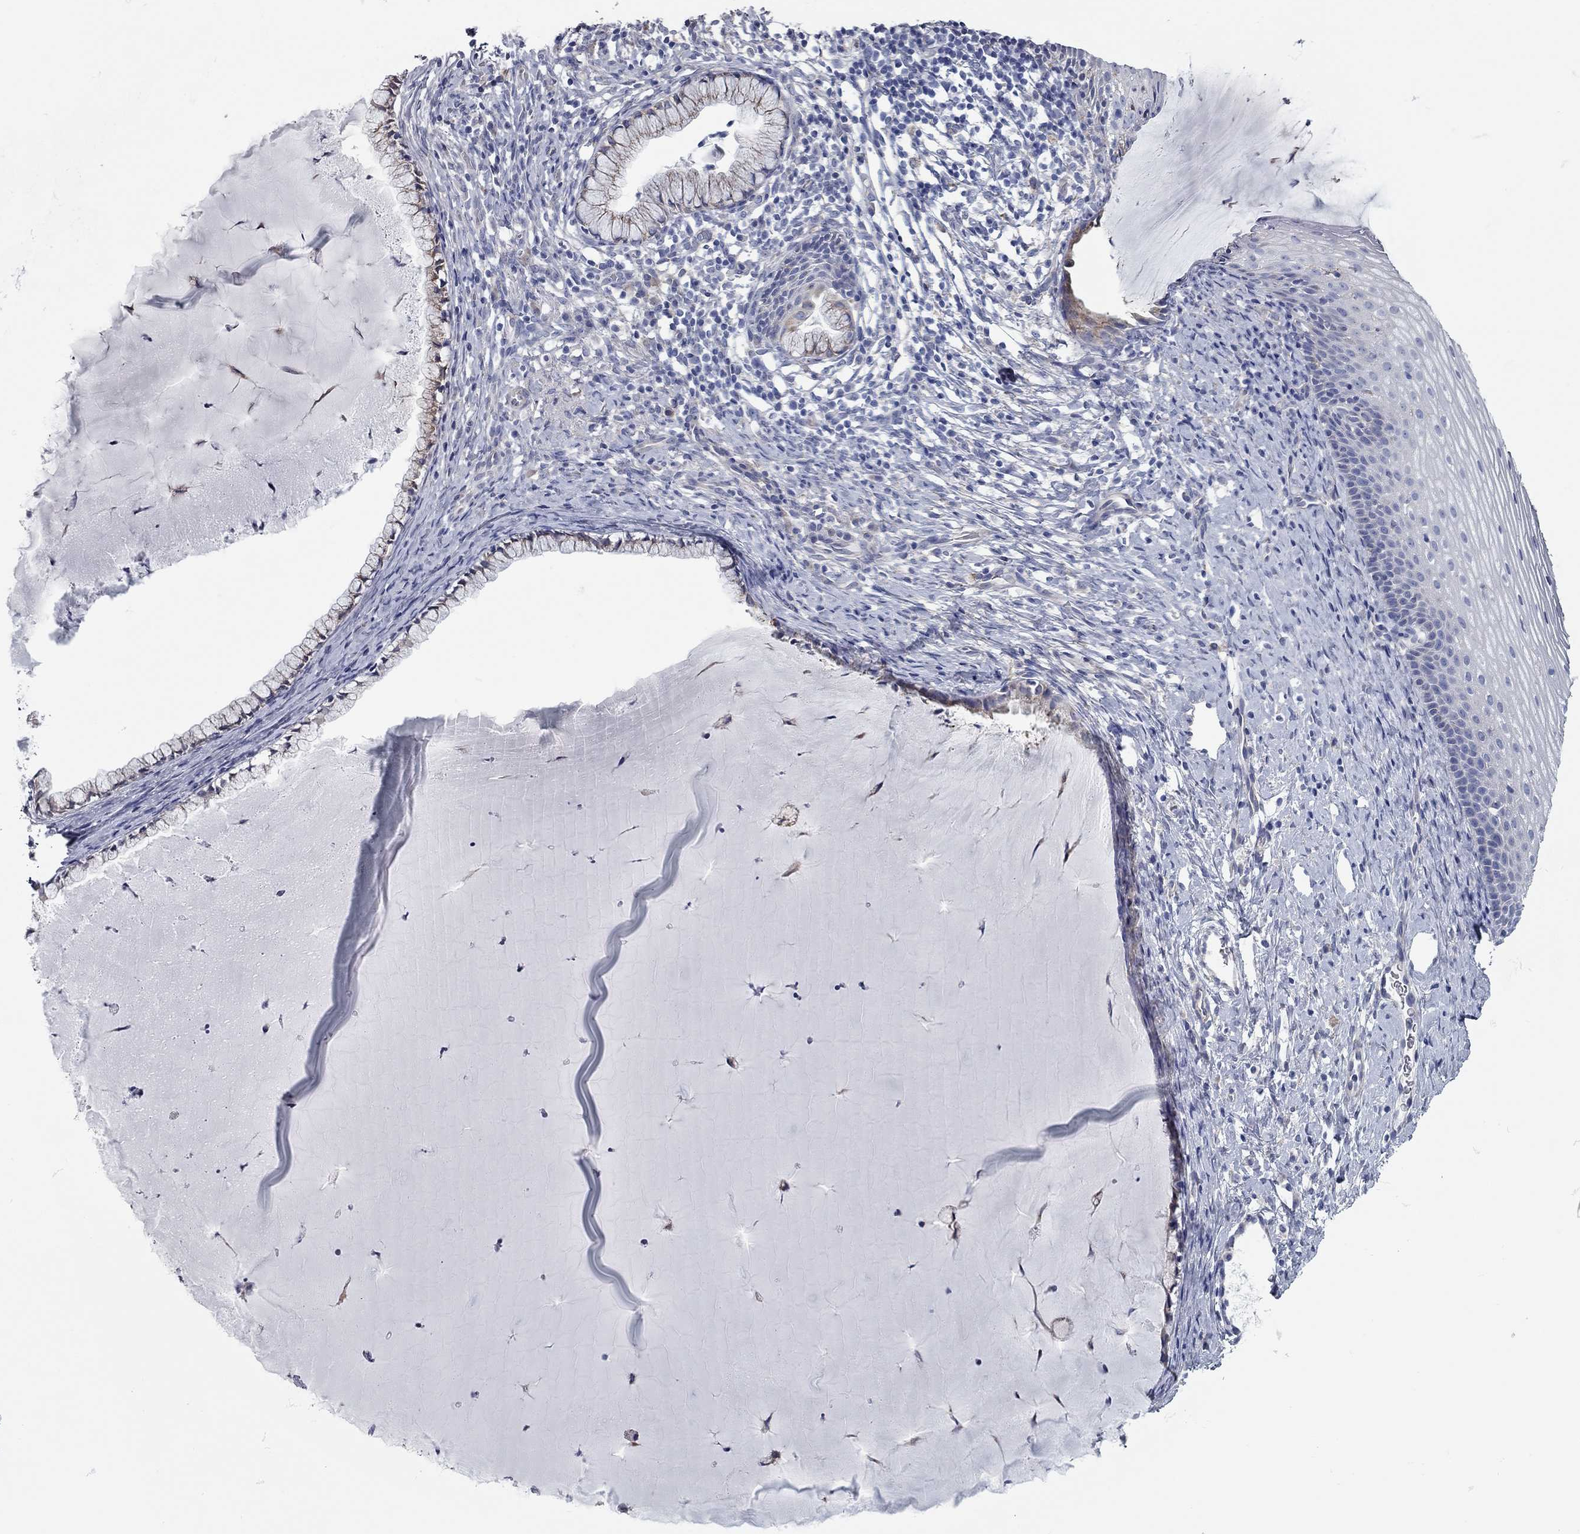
{"staining": {"intensity": "negative", "quantity": "none", "location": "none"}, "tissue": "cervix", "cell_type": "Glandular cells", "image_type": "normal", "snomed": [{"axis": "morphology", "description": "Normal tissue, NOS"}, {"axis": "topography", "description": "Cervix"}], "caption": "This is an immunohistochemistry (IHC) image of benign human cervix. There is no positivity in glandular cells.", "gene": "XAGE2", "patient": {"sex": "female", "age": 39}}